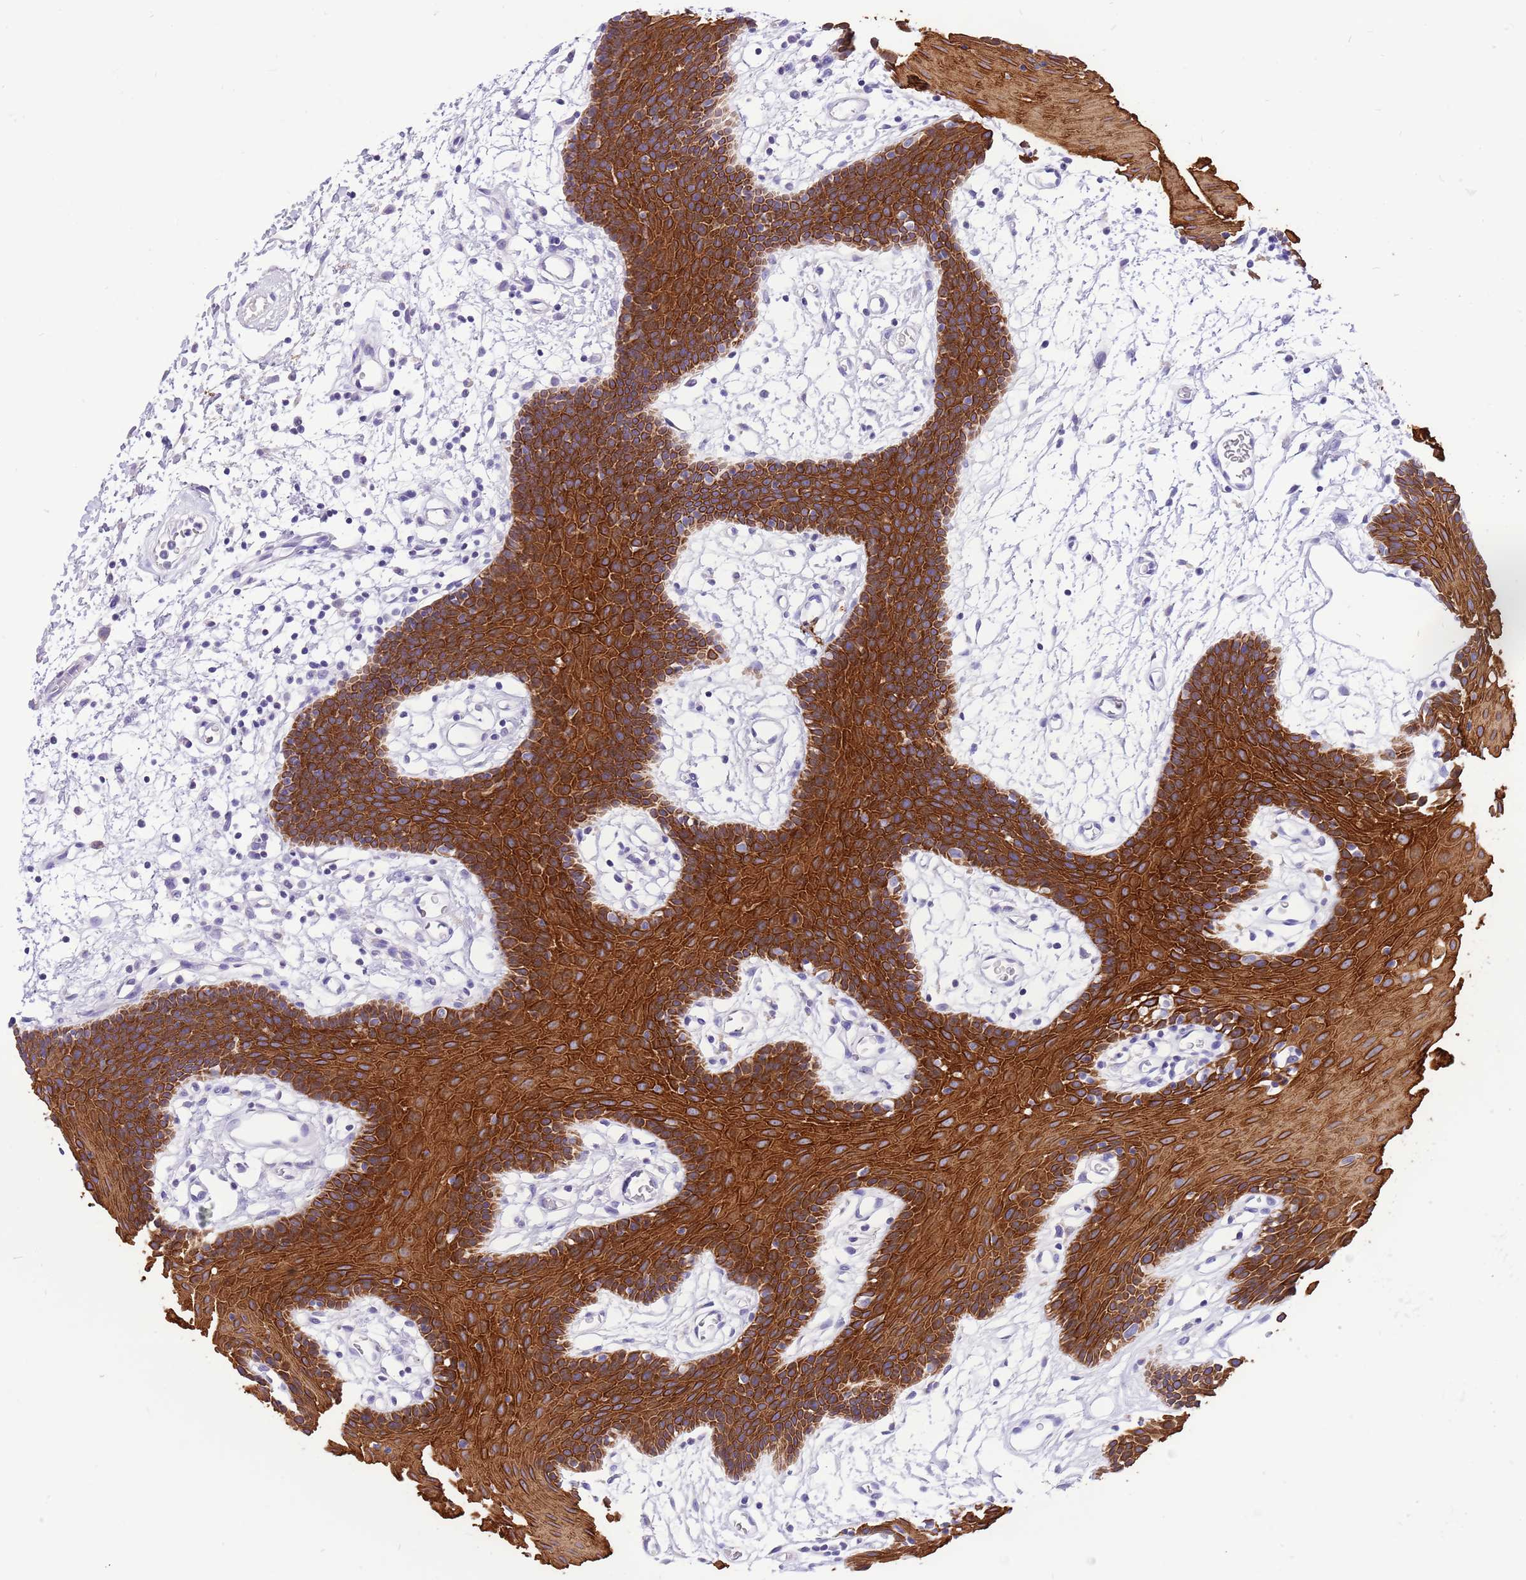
{"staining": {"intensity": "strong", "quantity": ">75%", "location": "cytoplasmic/membranous"}, "tissue": "oral mucosa", "cell_type": "Squamous epithelial cells", "image_type": "normal", "snomed": [{"axis": "morphology", "description": "Normal tissue, NOS"}, {"axis": "topography", "description": "Skeletal muscle"}, {"axis": "topography", "description": "Oral tissue"}, {"axis": "topography", "description": "Salivary gland"}, {"axis": "topography", "description": "Peripheral nerve tissue"}], "caption": "Brown immunohistochemical staining in unremarkable oral mucosa displays strong cytoplasmic/membranous staining in approximately >75% of squamous epithelial cells.", "gene": "R3HDM4", "patient": {"sex": "male", "age": 54}}